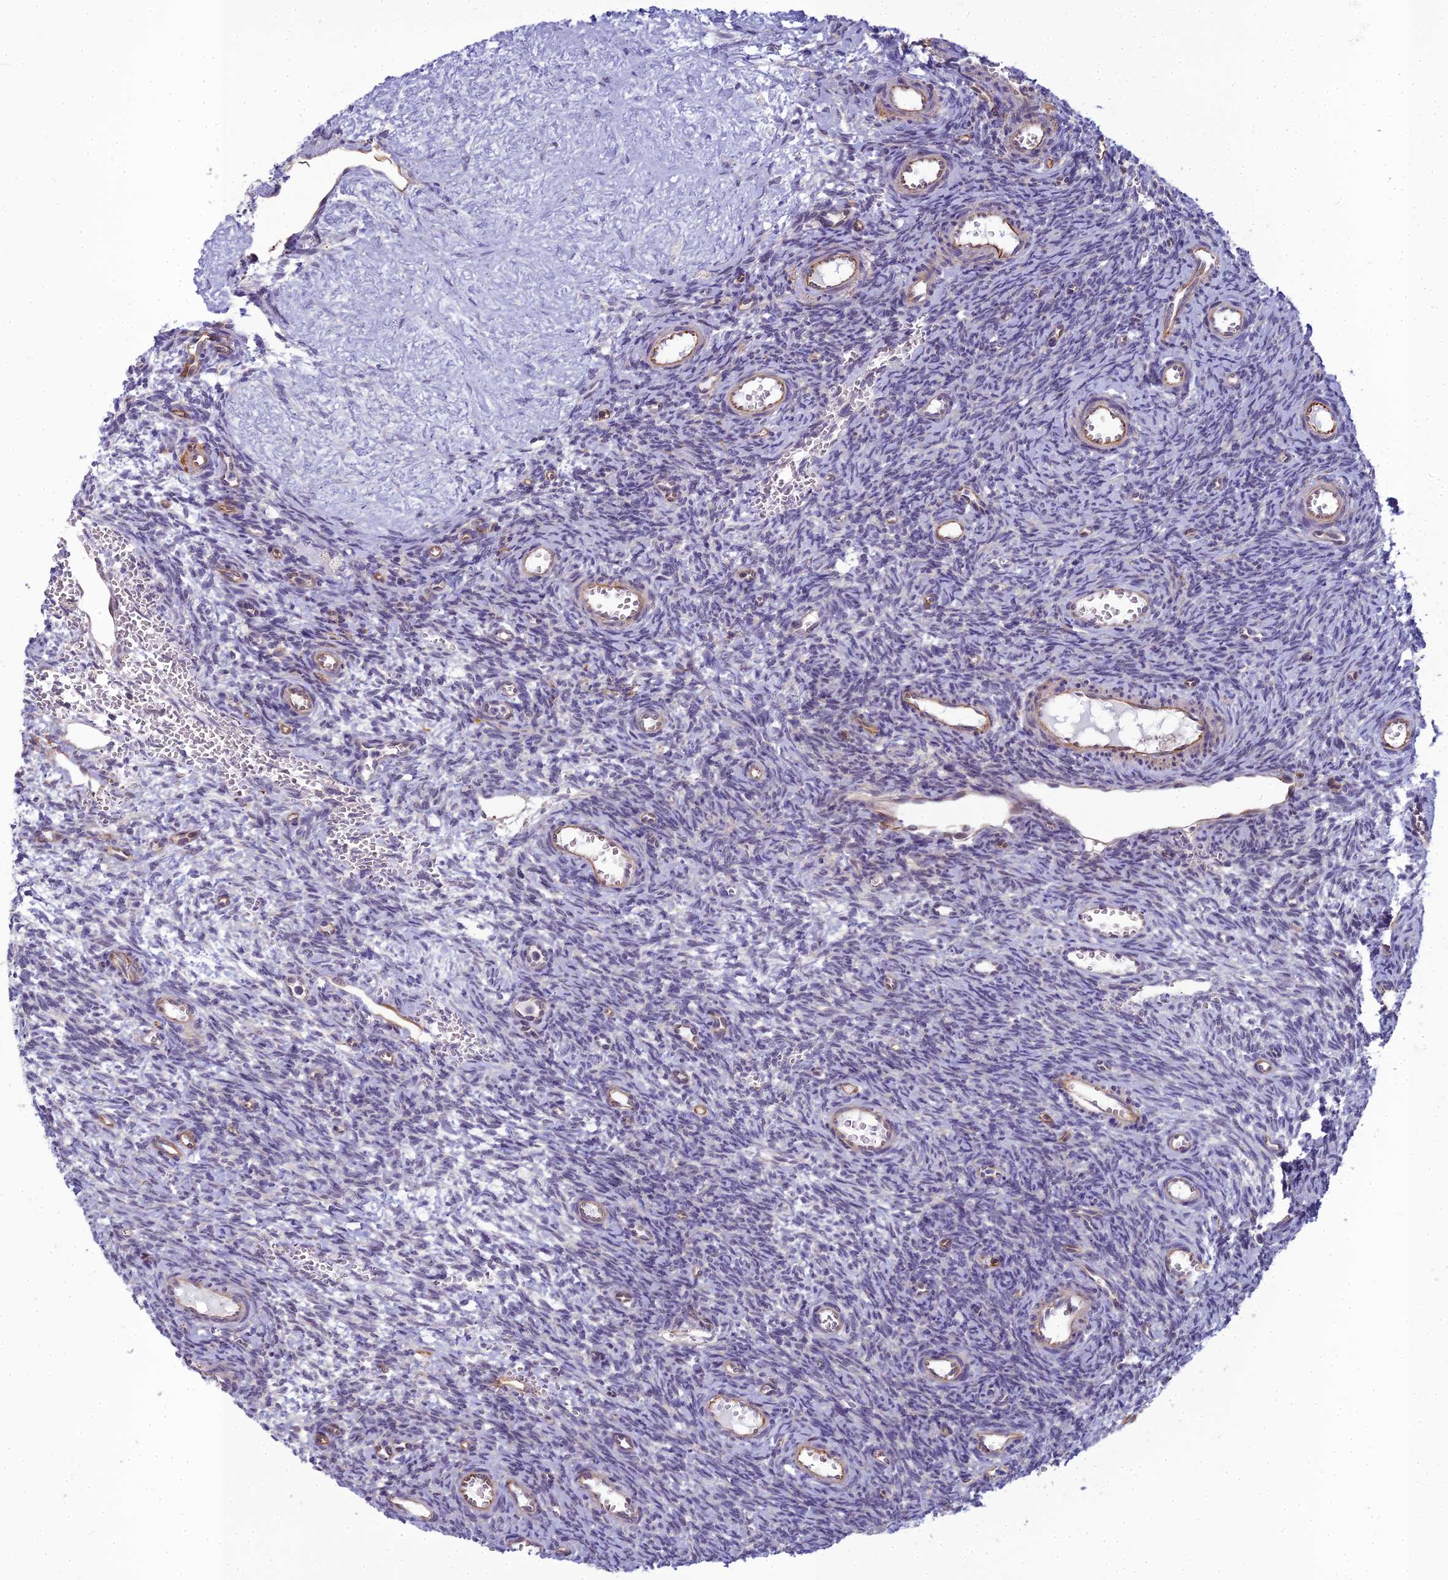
{"staining": {"intensity": "negative", "quantity": "none", "location": "none"}, "tissue": "ovary", "cell_type": "Ovarian stroma cells", "image_type": "normal", "snomed": [{"axis": "morphology", "description": "Normal tissue, NOS"}, {"axis": "topography", "description": "Ovary"}], "caption": "An IHC image of normal ovary is shown. There is no staining in ovarian stroma cells of ovary. (DAB IHC, high magnification).", "gene": "RGL3", "patient": {"sex": "female", "age": 39}}